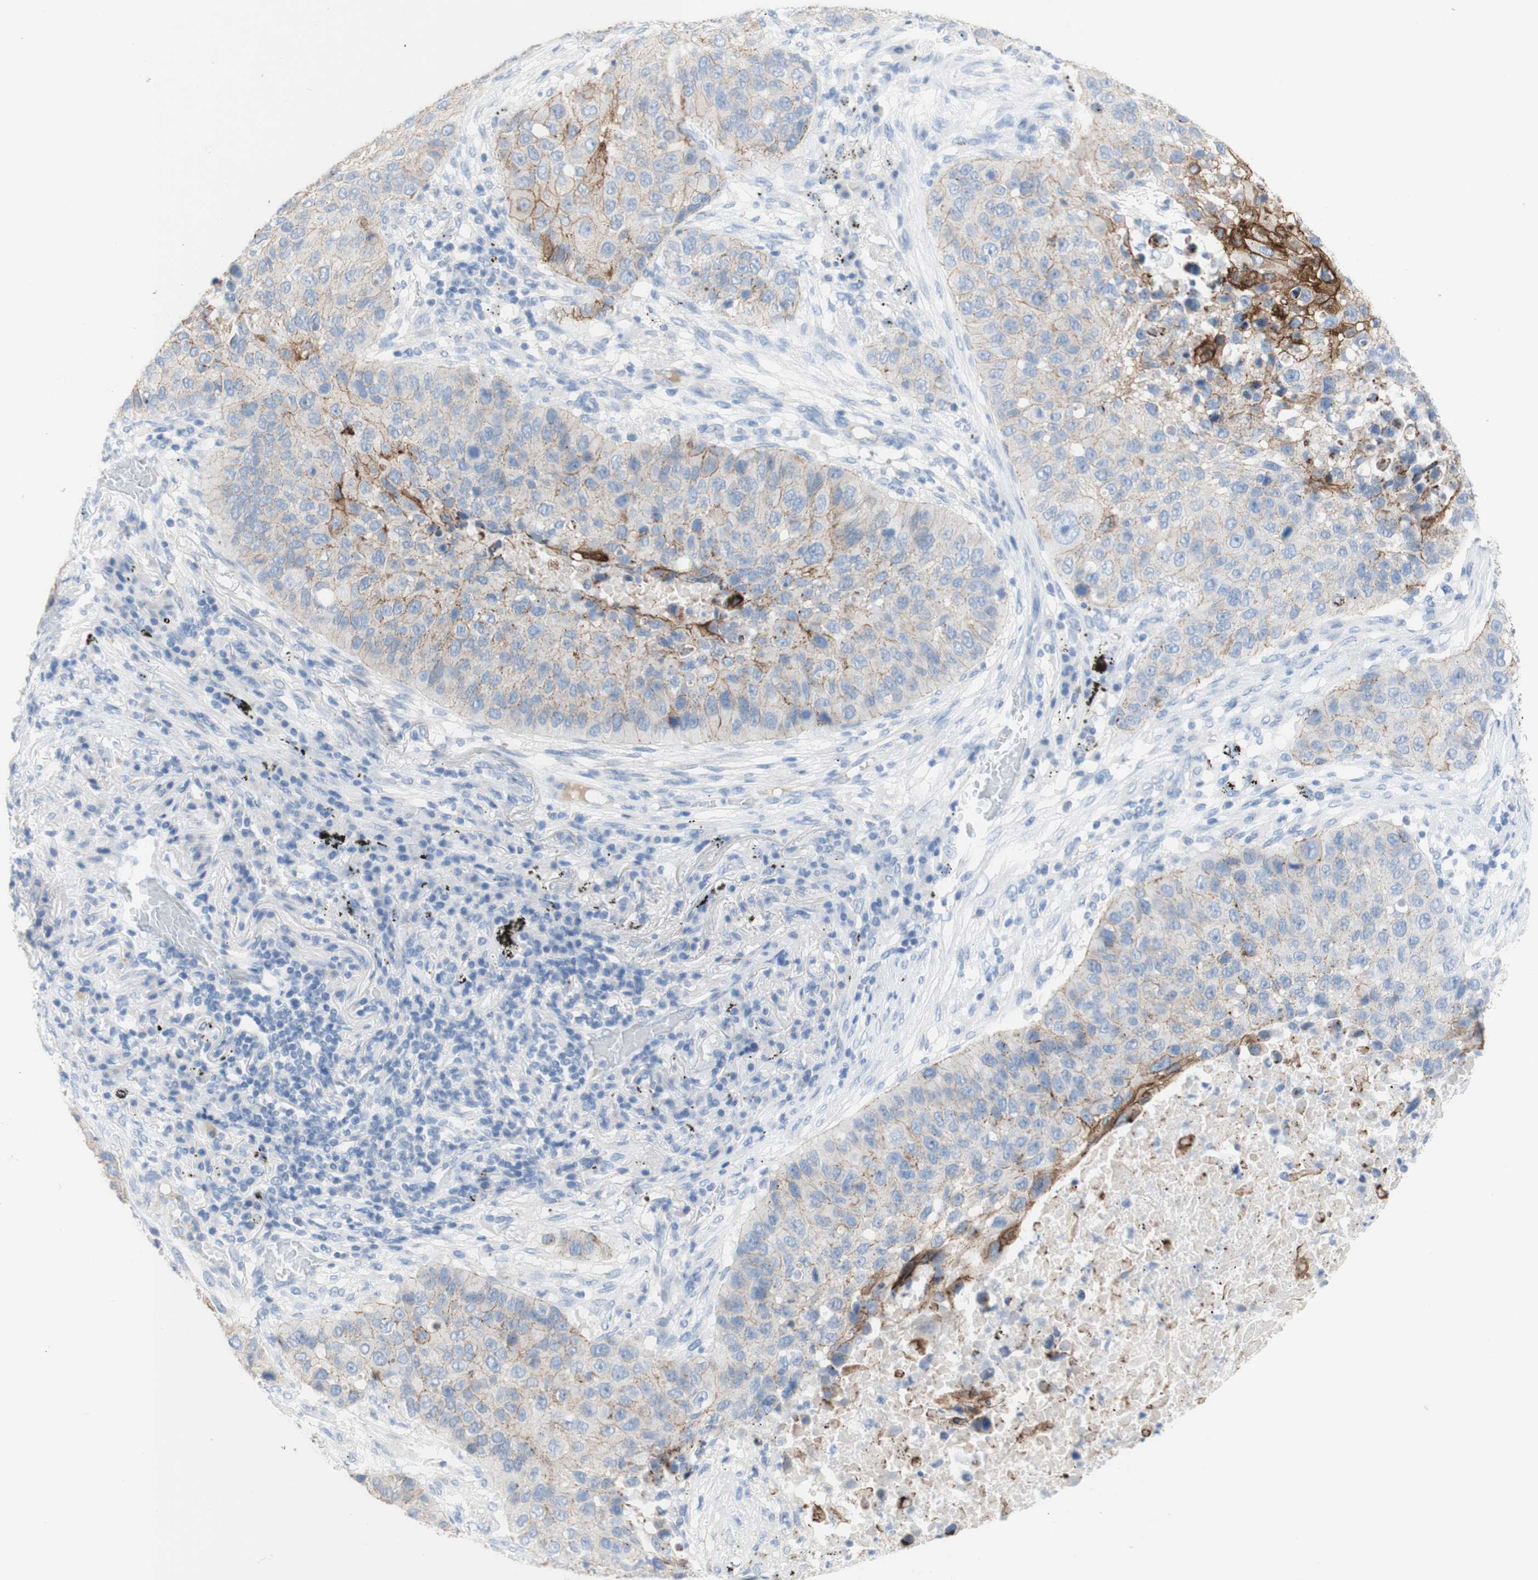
{"staining": {"intensity": "moderate", "quantity": "25%-75%", "location": "cytoplasmic/membranous"}, "tissue": "lung cancer", "cell_type": "Tumor cells", "image_type": "cancer", "snomed": [{"axis": "morphology", "description": "Squamous cell carcinoma, NOS"}, {"axis": "topography", "description": "Lung"}], "caption": "A micrograph of human lung cancer (squamous cell carcinoma) stained for a protein reveals moderate cytoplasmic/membranous brown staining in tumor cells.", "gene": "DSC2", "patient": {"sex": "male", "age": 57}}